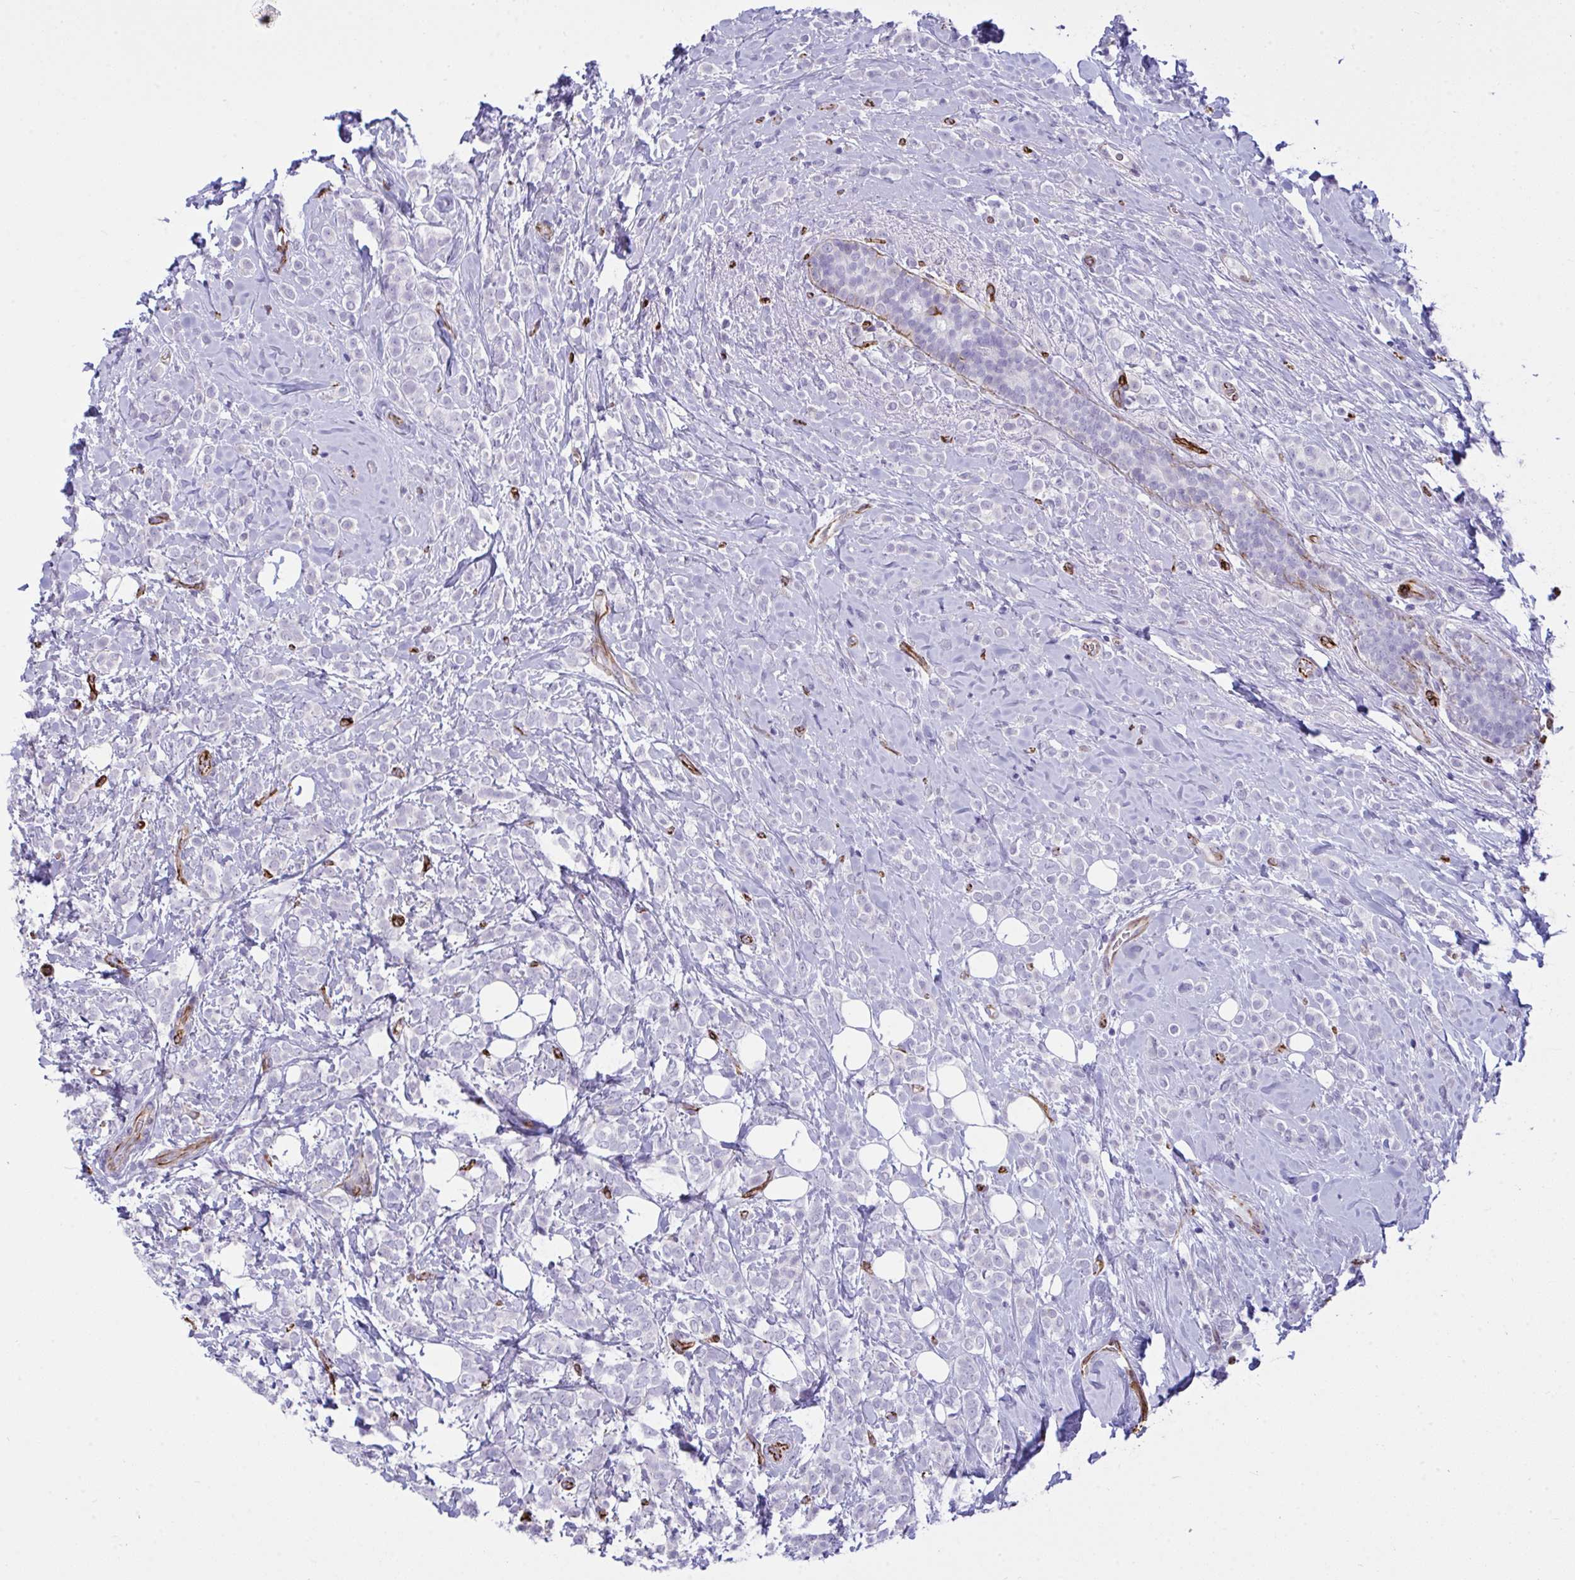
{"staining": {"intensity": "negative", "quantity": "none", "location": "none"}, "tissue": "breast cancer", "cell_type": "Tumor cells", "image_type": "cancer", "snomed": [{"axis": "morphology", "description": "Lobular carcinoma"}, {"axis": "topography", "description": "Breast"}], "caption": "Breast cancer (lobular carcinoma) was stained to show a protein in brown. There is no significant positivity in tumor cells.", "gene": "SLC35B1", "patient": {"sex": "female", "age": 49}}